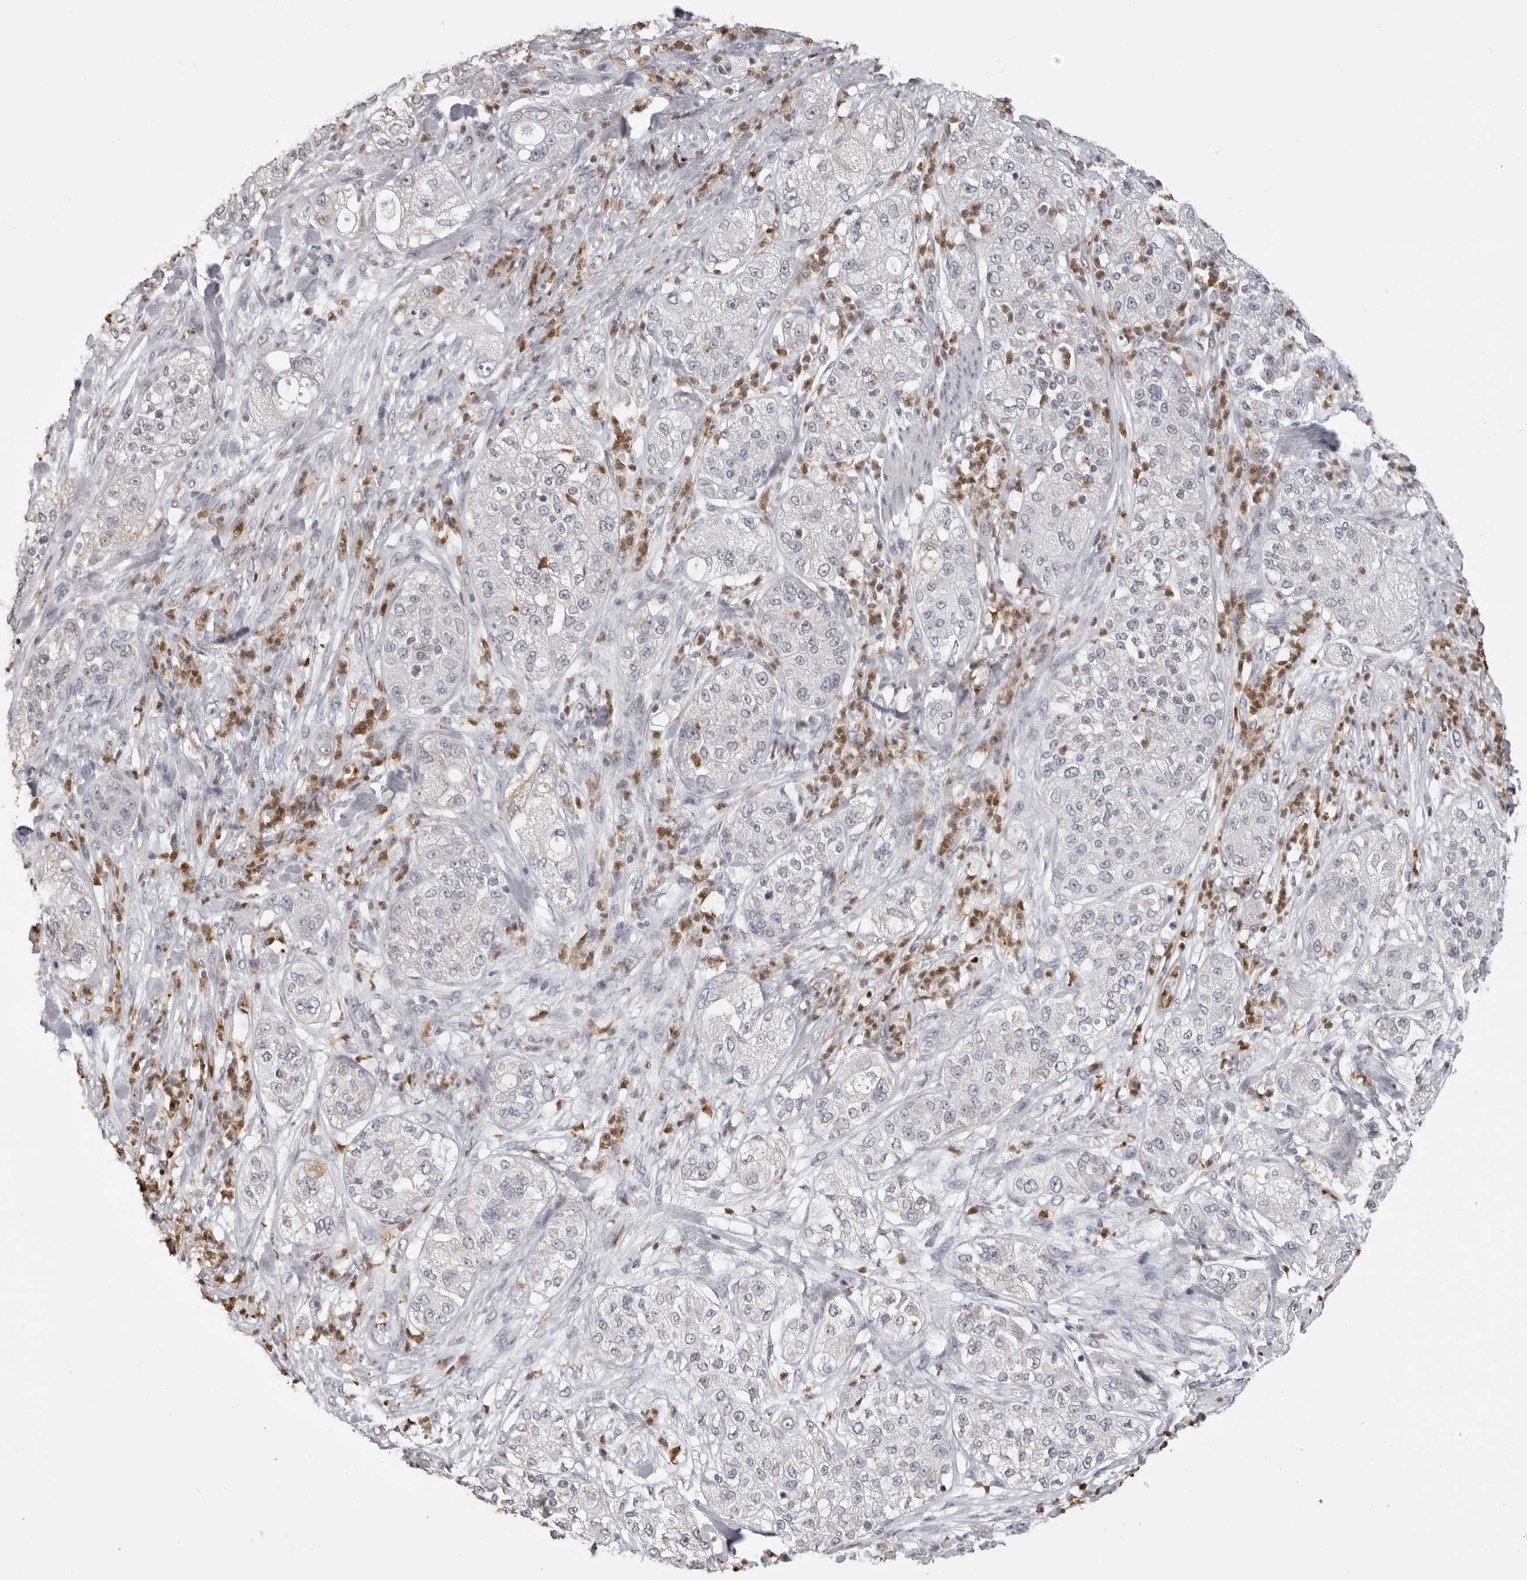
{"staining": {"intensity": "negative", "quantity": "none", "location": "none"}, "tissue": "pancreatic cancer", "cell_type": "Tumor cells", "image_type": "cancer", "snomed": [{"axis": "morphology", "description": "Adenocarcinoma, NOS"}, {"axis": "topography", "description": "Pancreas"}], "caption": "IHC histopathology image of neoplastic tissue: human pancreatic cancer stained with DAB (3,3'-diaminobenzidine) reveals no significant protein positivity in tumor cells.", "gene": "IL31", "patient": {"sex": "female", "age": 78}}